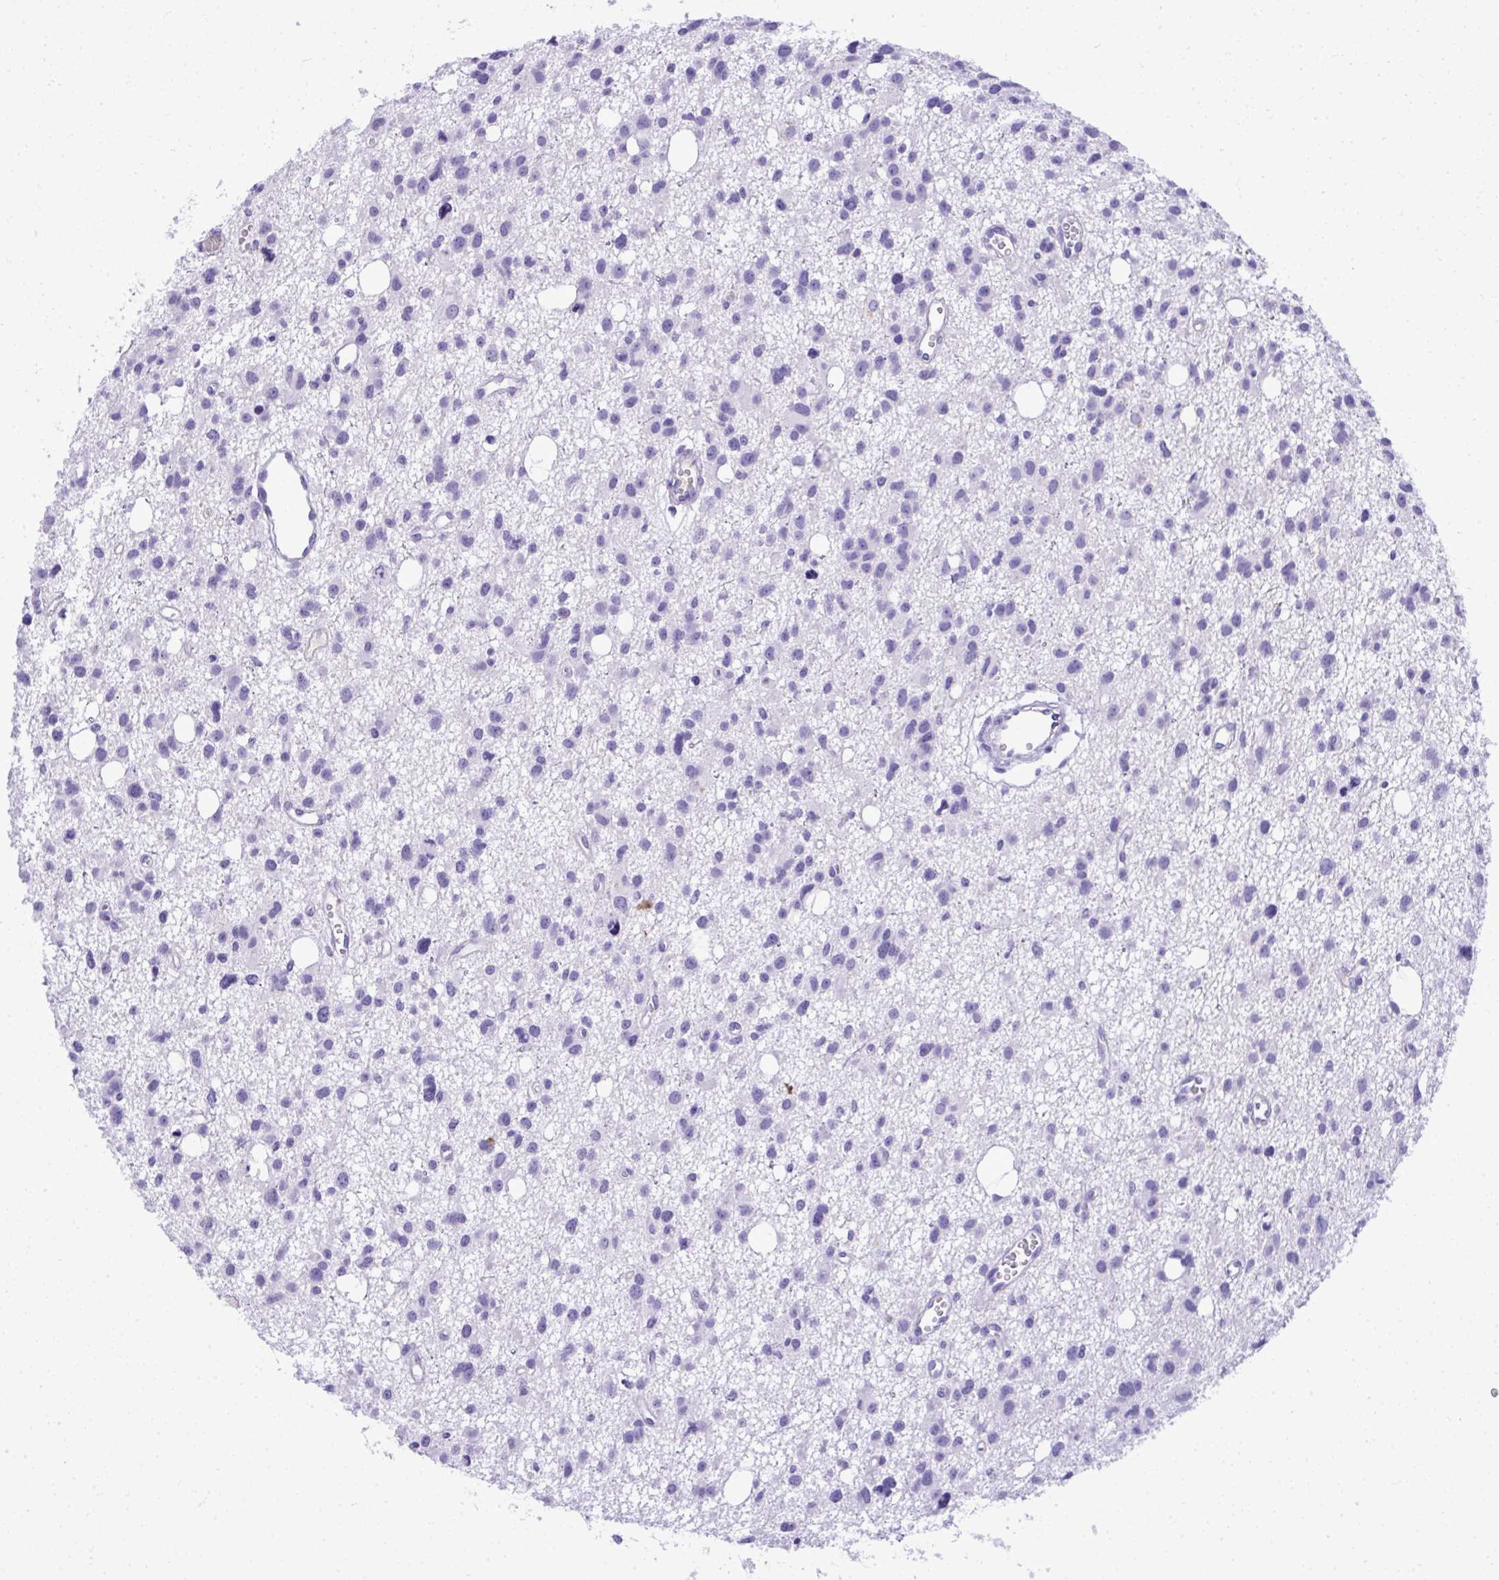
{"staining": {"intensity": "negative", "quantity": "none", "location": "none"}, "tissue": "glioma", "cell_type": "Tumor cells", "image_type": "cancer", "snomed": [{"axis": "morphology", "description": "Glioma, malignant, High grade"}, {"axis": "topography", "description": "Brain"}], "caption": "Tumor cells are negative for protein expression in human glioma. (Stains: DAB (3,3'-diaminobenzidine) IHC with hematoxylin counter stain, Microscopy: brightfield microscopy at high magnification).", "gene": "ST6GALNAC3", "patient": {"sex": "male", "age": 23}}